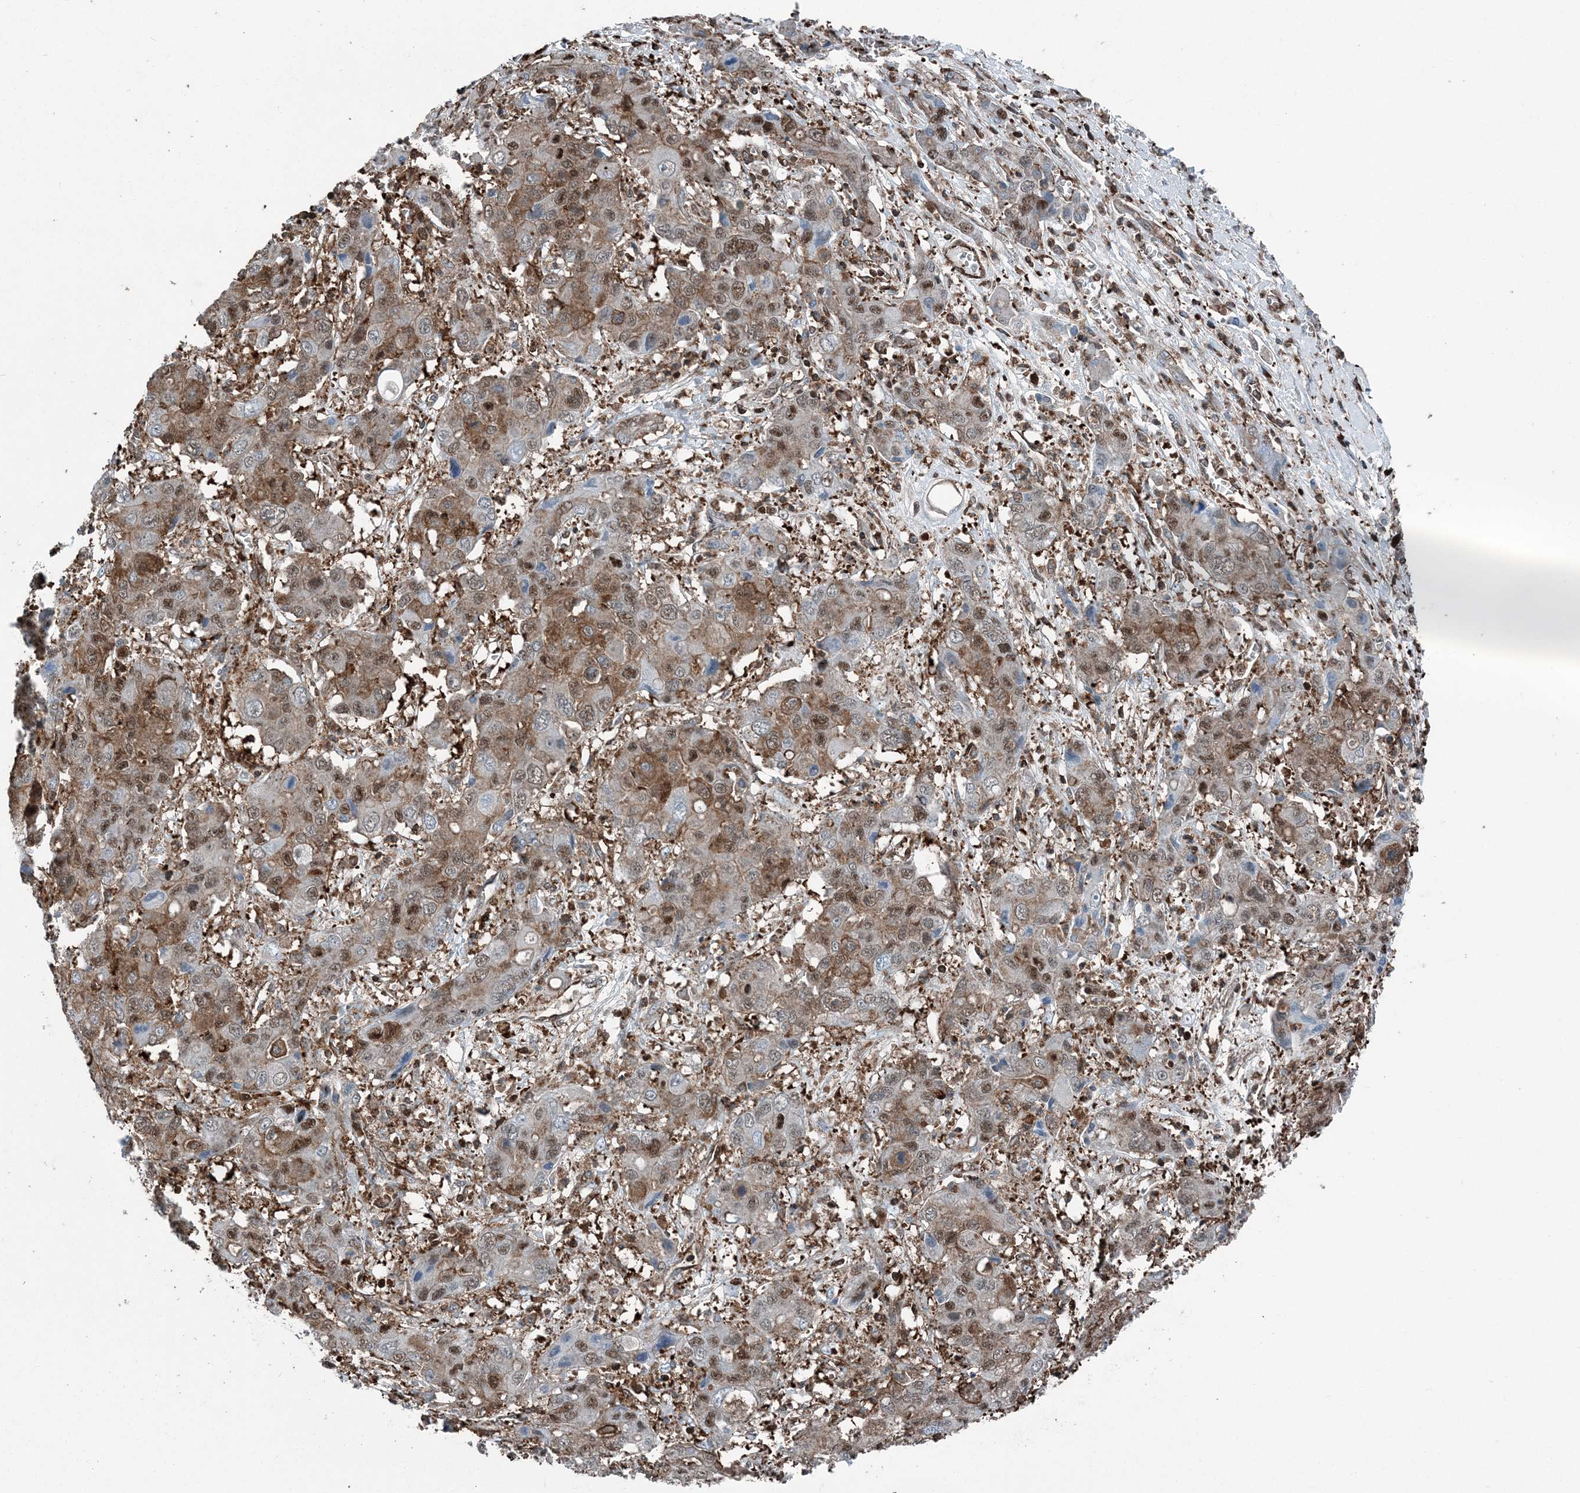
{"staining": {"intensity": "moderate", "quantity": ">75%", "location": "cytoplasmic/membranous,nuclear"}, "tissue": "liver cancer", "cell_type": "Tumor cells", "image_type": "cancer", "snomed": [{"axis": "morphology", "description": "Cholangiocarcinoma"}, {"axis": "topography", "description": "Liver"}], "caption": "Moderate cytoplasmic/membranous and nuclear staining for a protein is identified in approximately >75% of tumor cells of liver cholangiocarcinoma using immunohistochemistry (IHC).", "gene": "CFL1", "patient": {"sex": "male", "age": 67}}